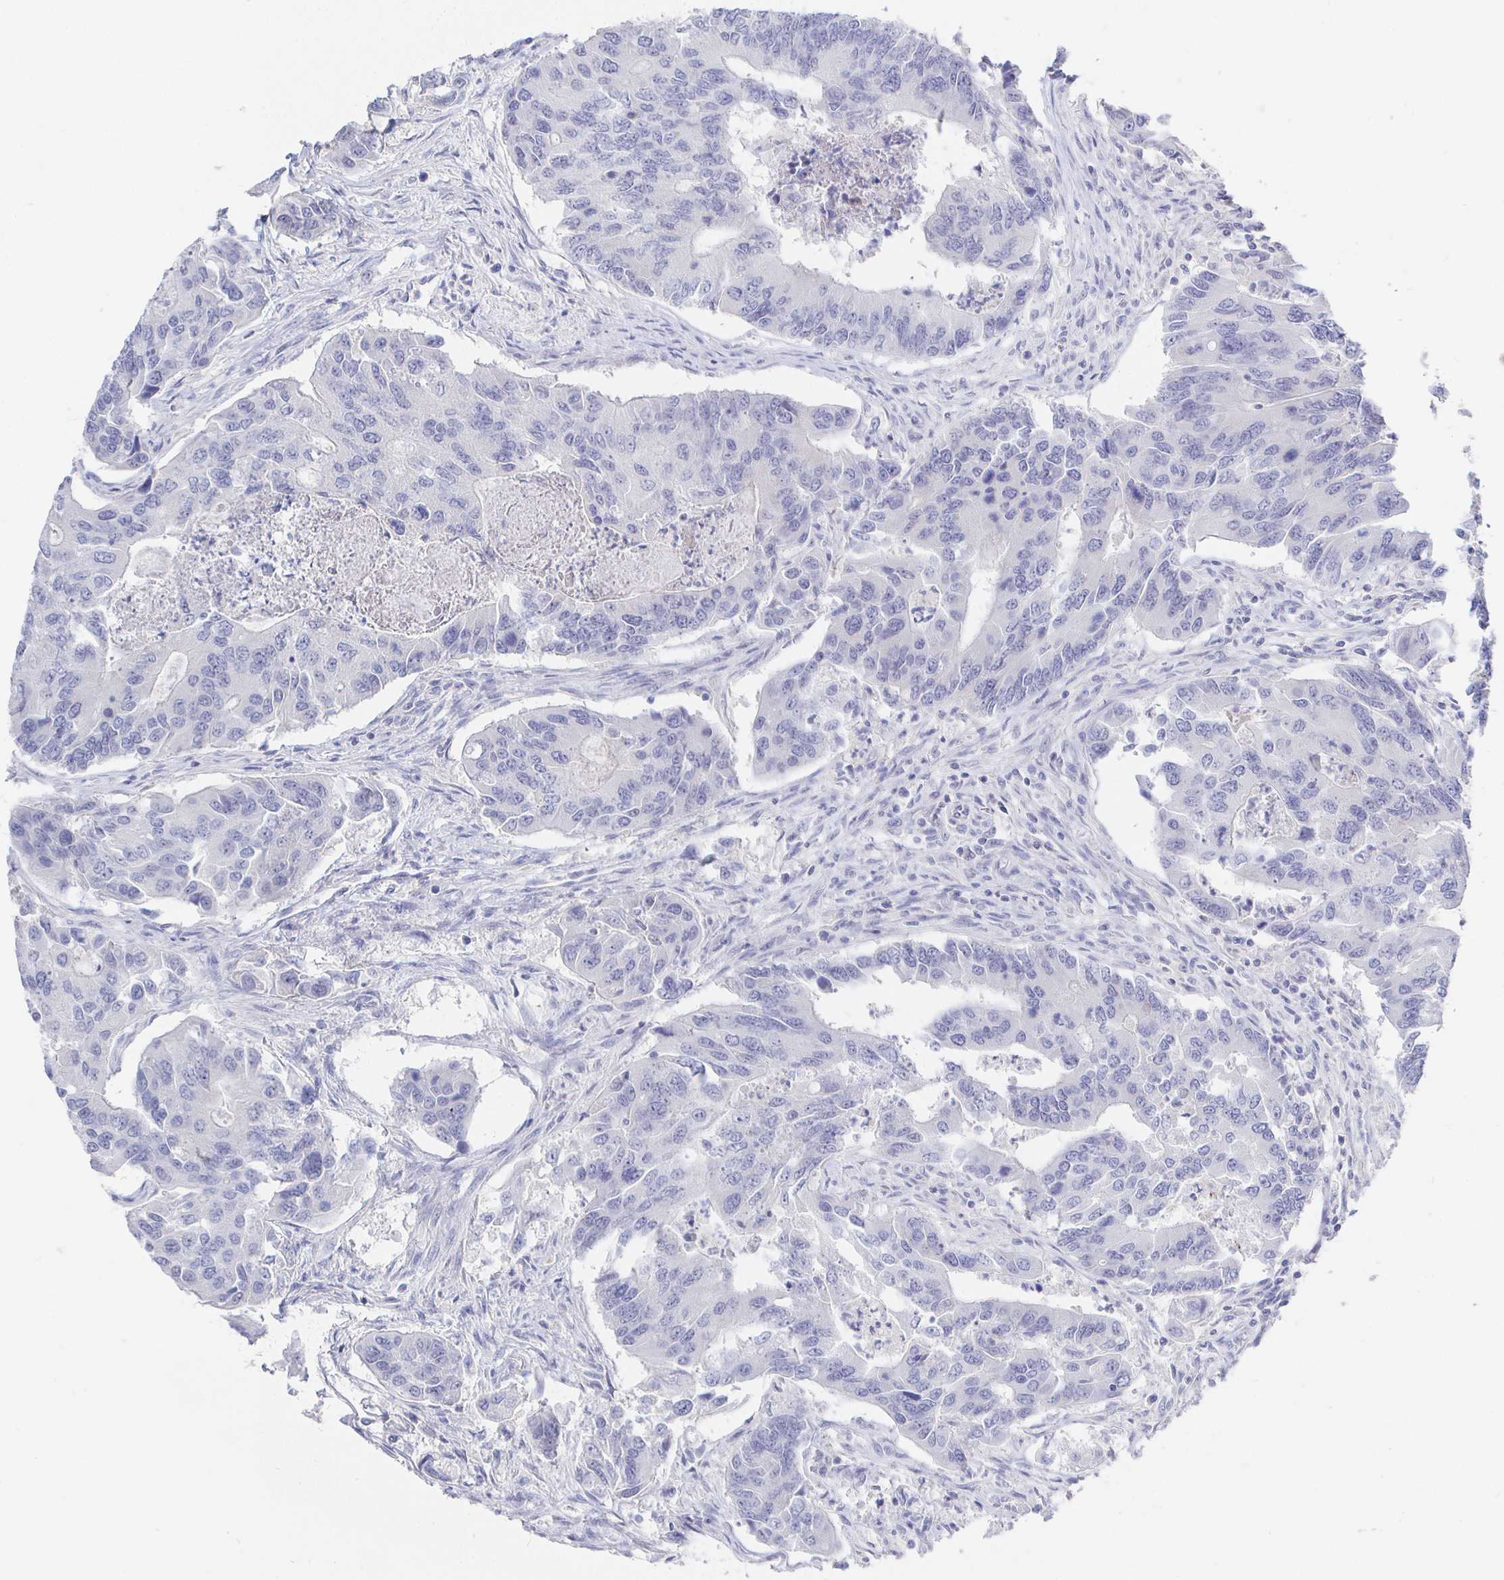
{"staining": {"intensity": "negative", "quantity": "none", "location": "none"}, "tissue": "colorectal cancer", "cell_type": "Tumor cells", "image_type": "cancer", "snomed": [{"axis": "morphology", "description": "Adenocarcinoma, NOS"}, {"axis": "topography", "description": "Colon"}], "caption": "Histopathology image shows no significant protein expression in tumor cells of colorectal cancer. (IHC, brightfield microscopy, high magnification).", "gene": "LRRC23", "patient": {"sex": "female", "age": 67}}